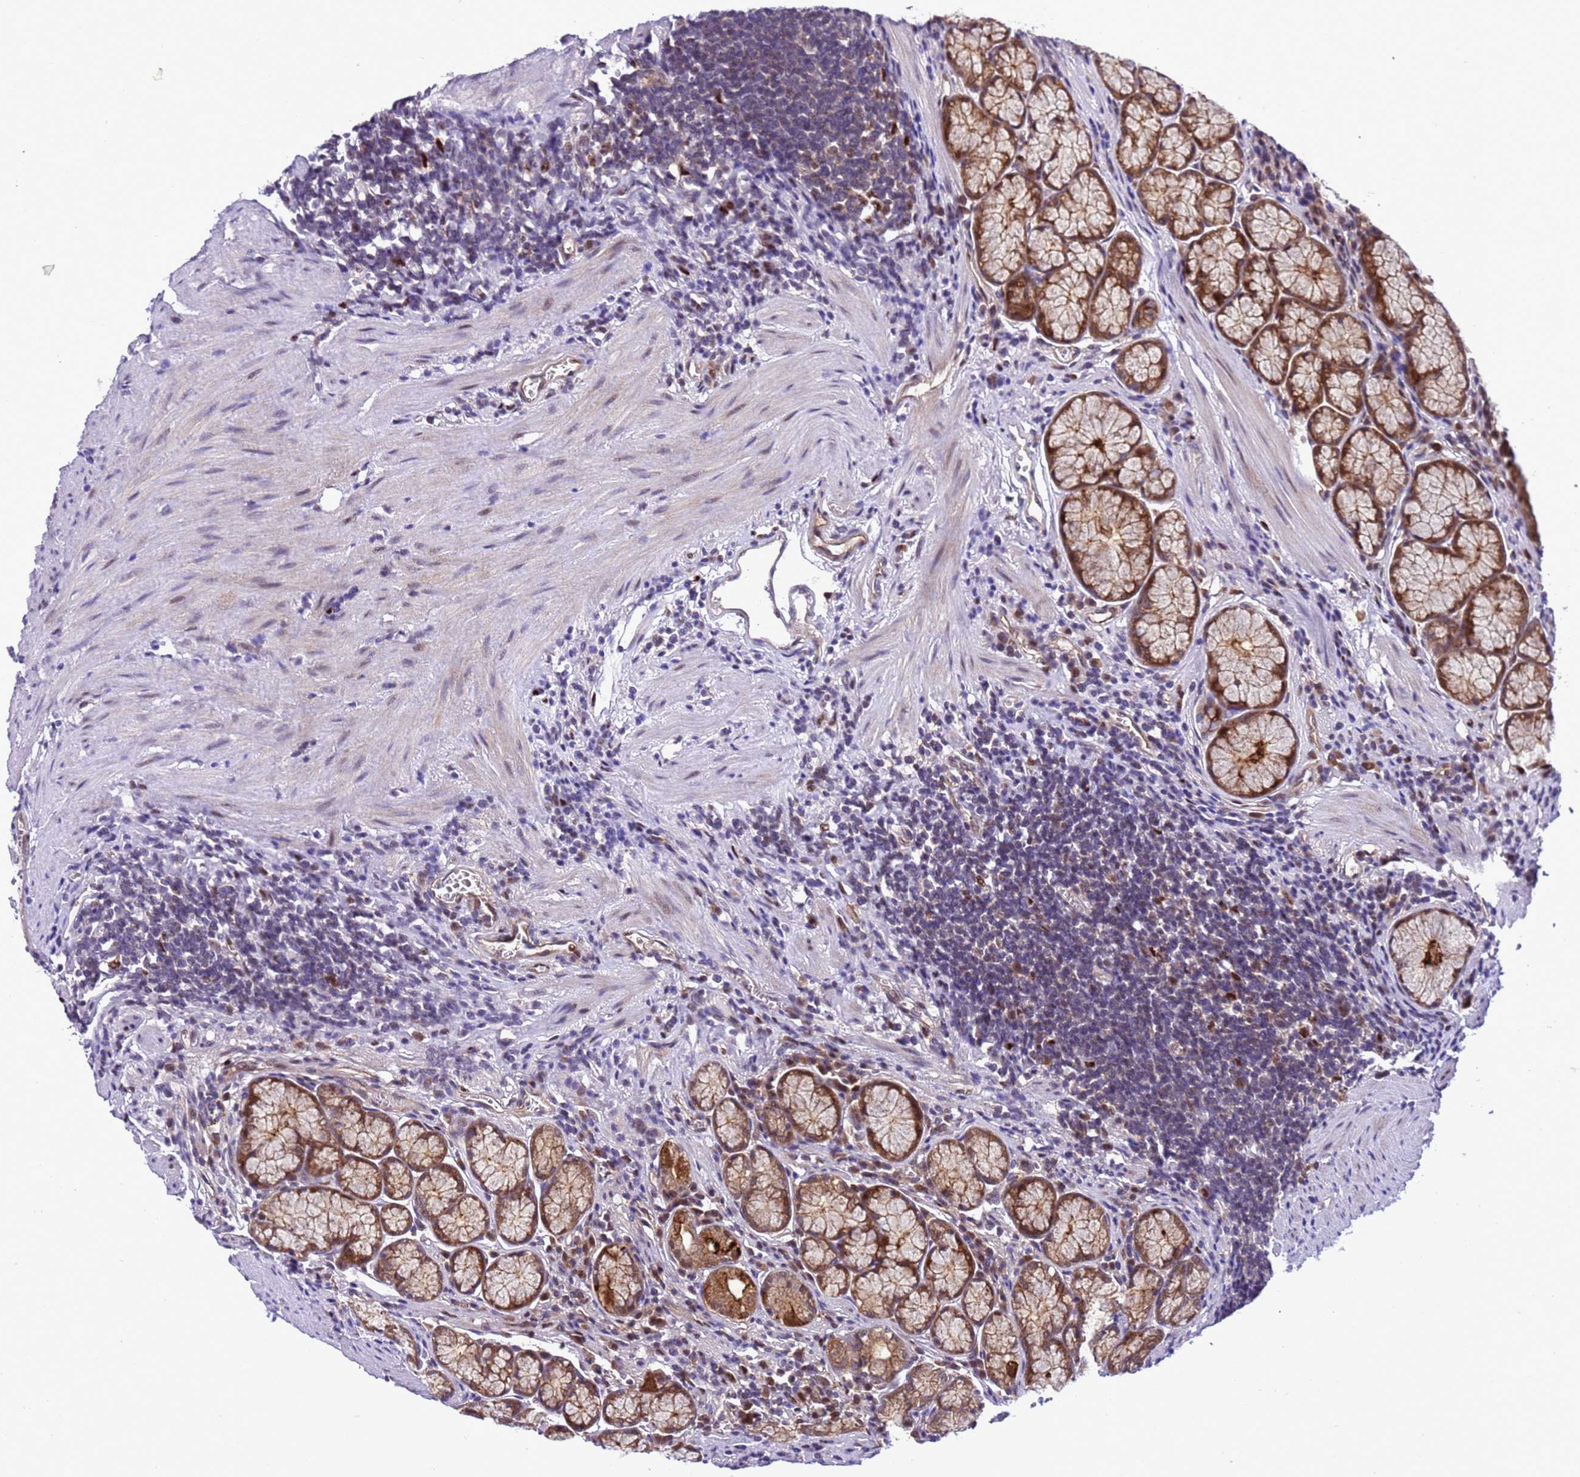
{"staining": {"intensity": "moderate", "quantity": ">75%", "location": "cytoplasmic/membranous,nuclear"}, "tissue": "stomach", "cell_type": "Glandular cells", "image_type": "normal", "snomed": [{"axis": "morphology", "description": "Normal tissue, NOS"}, {"axis": "topography", "description": "Stomach"}], "caption": "Protein staining by IHC demonstrates moderate cytoplasmic/membranous,nuclear expression in about >75% of glandular cells in benign stomach.", "gene": "RASD1", "patient": {"sex": "male", "age": 55}}